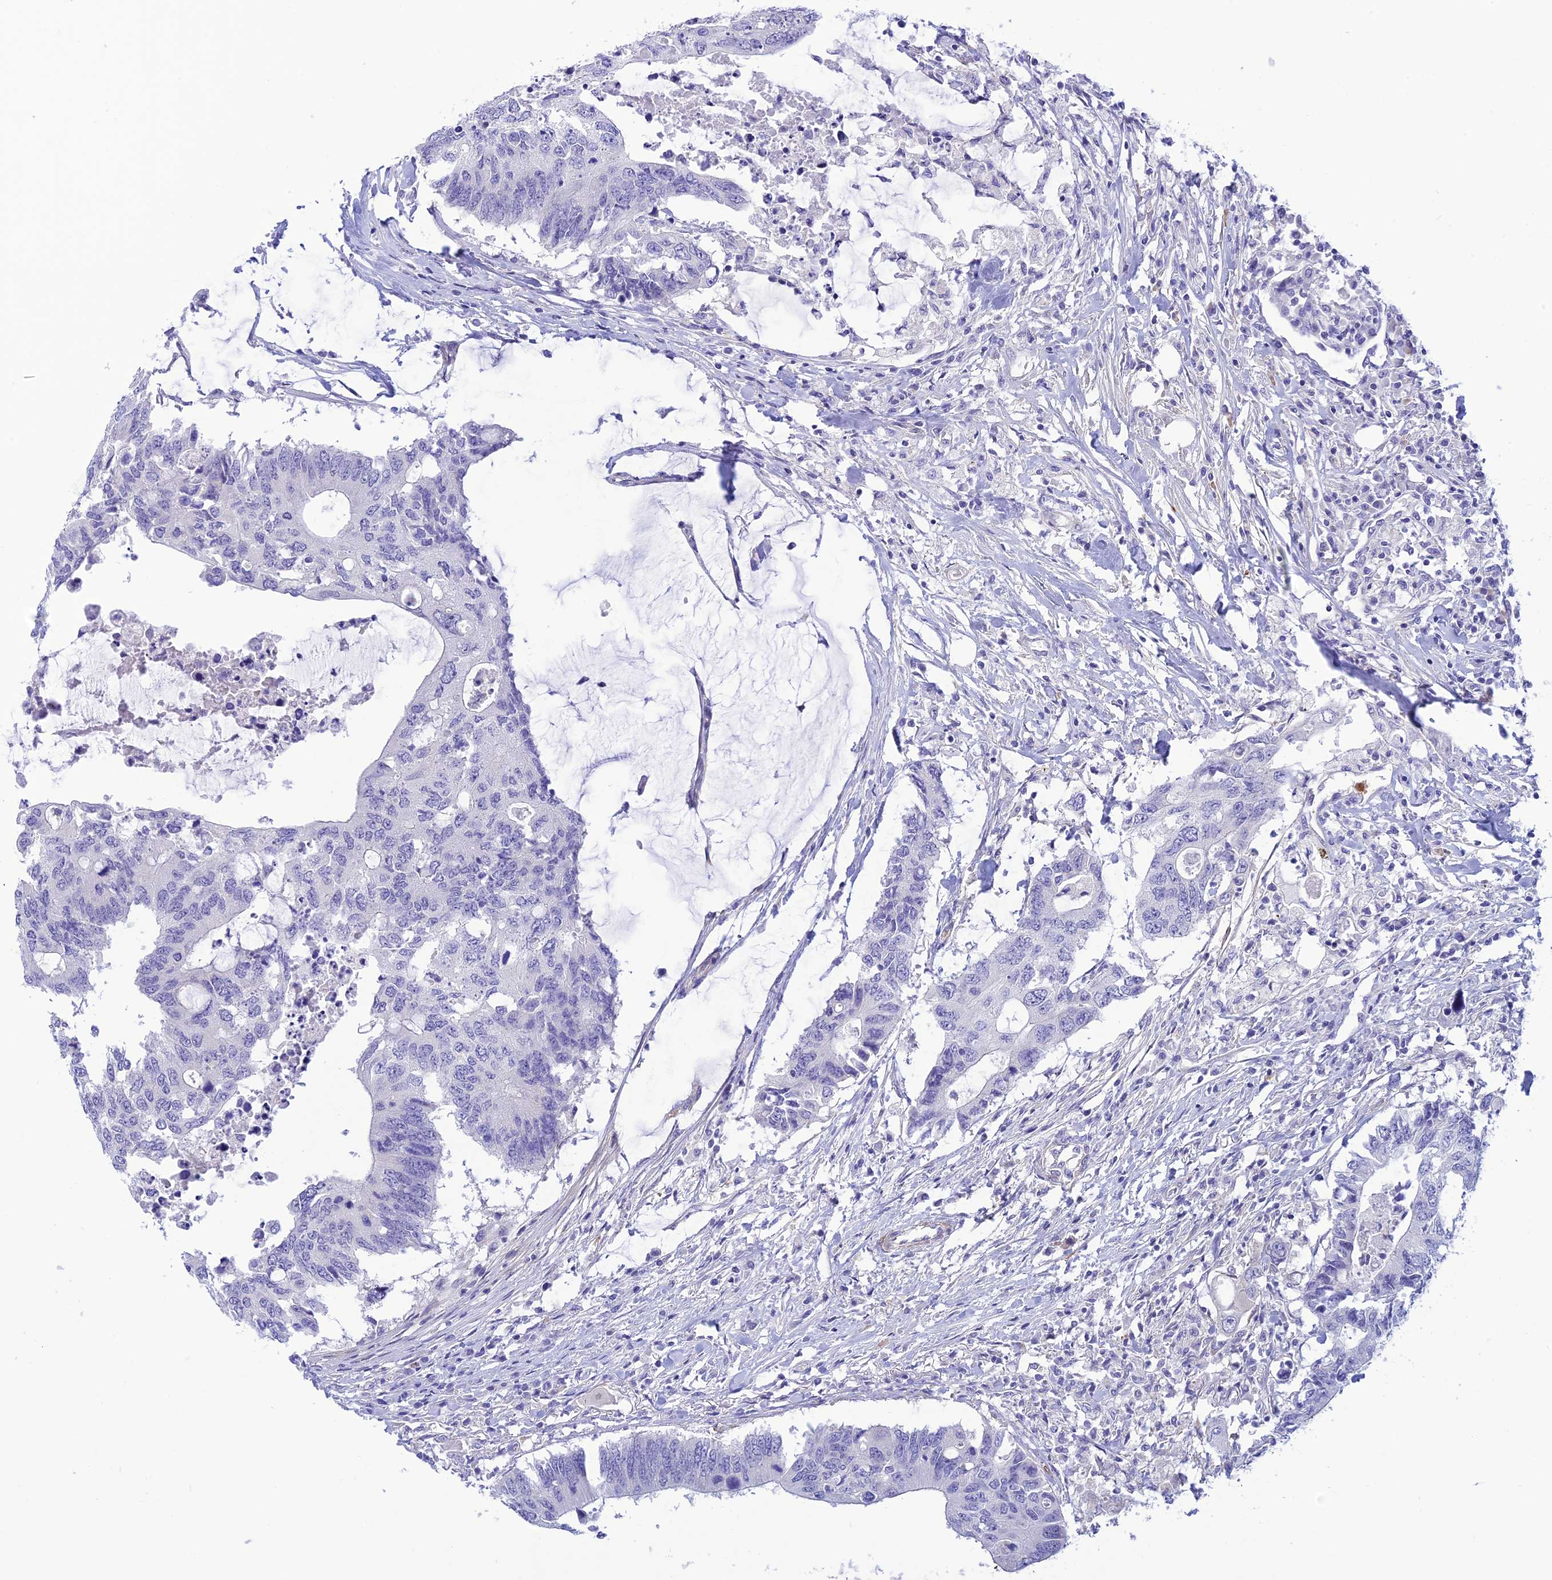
{"staining": {"intensity": "negative", "quantity": "none", "location": "none"}, "tissue": "colorectal cancer", "cell_type": "Tumor cells", "image_type": "cancer", "snomed": [{"axis": "morphology", "description": "Adenocarcinoma, NOS"}, {"axis": "topography", "description": "Colon"}], "caption": "Human colorectal cancer (adenocarcinoma) stained for a protein using immunohistochemistry reveals no staining in tumor cells.", "gene": "ZDHHC16", "patient": {"sex": "male", "age": 71}}